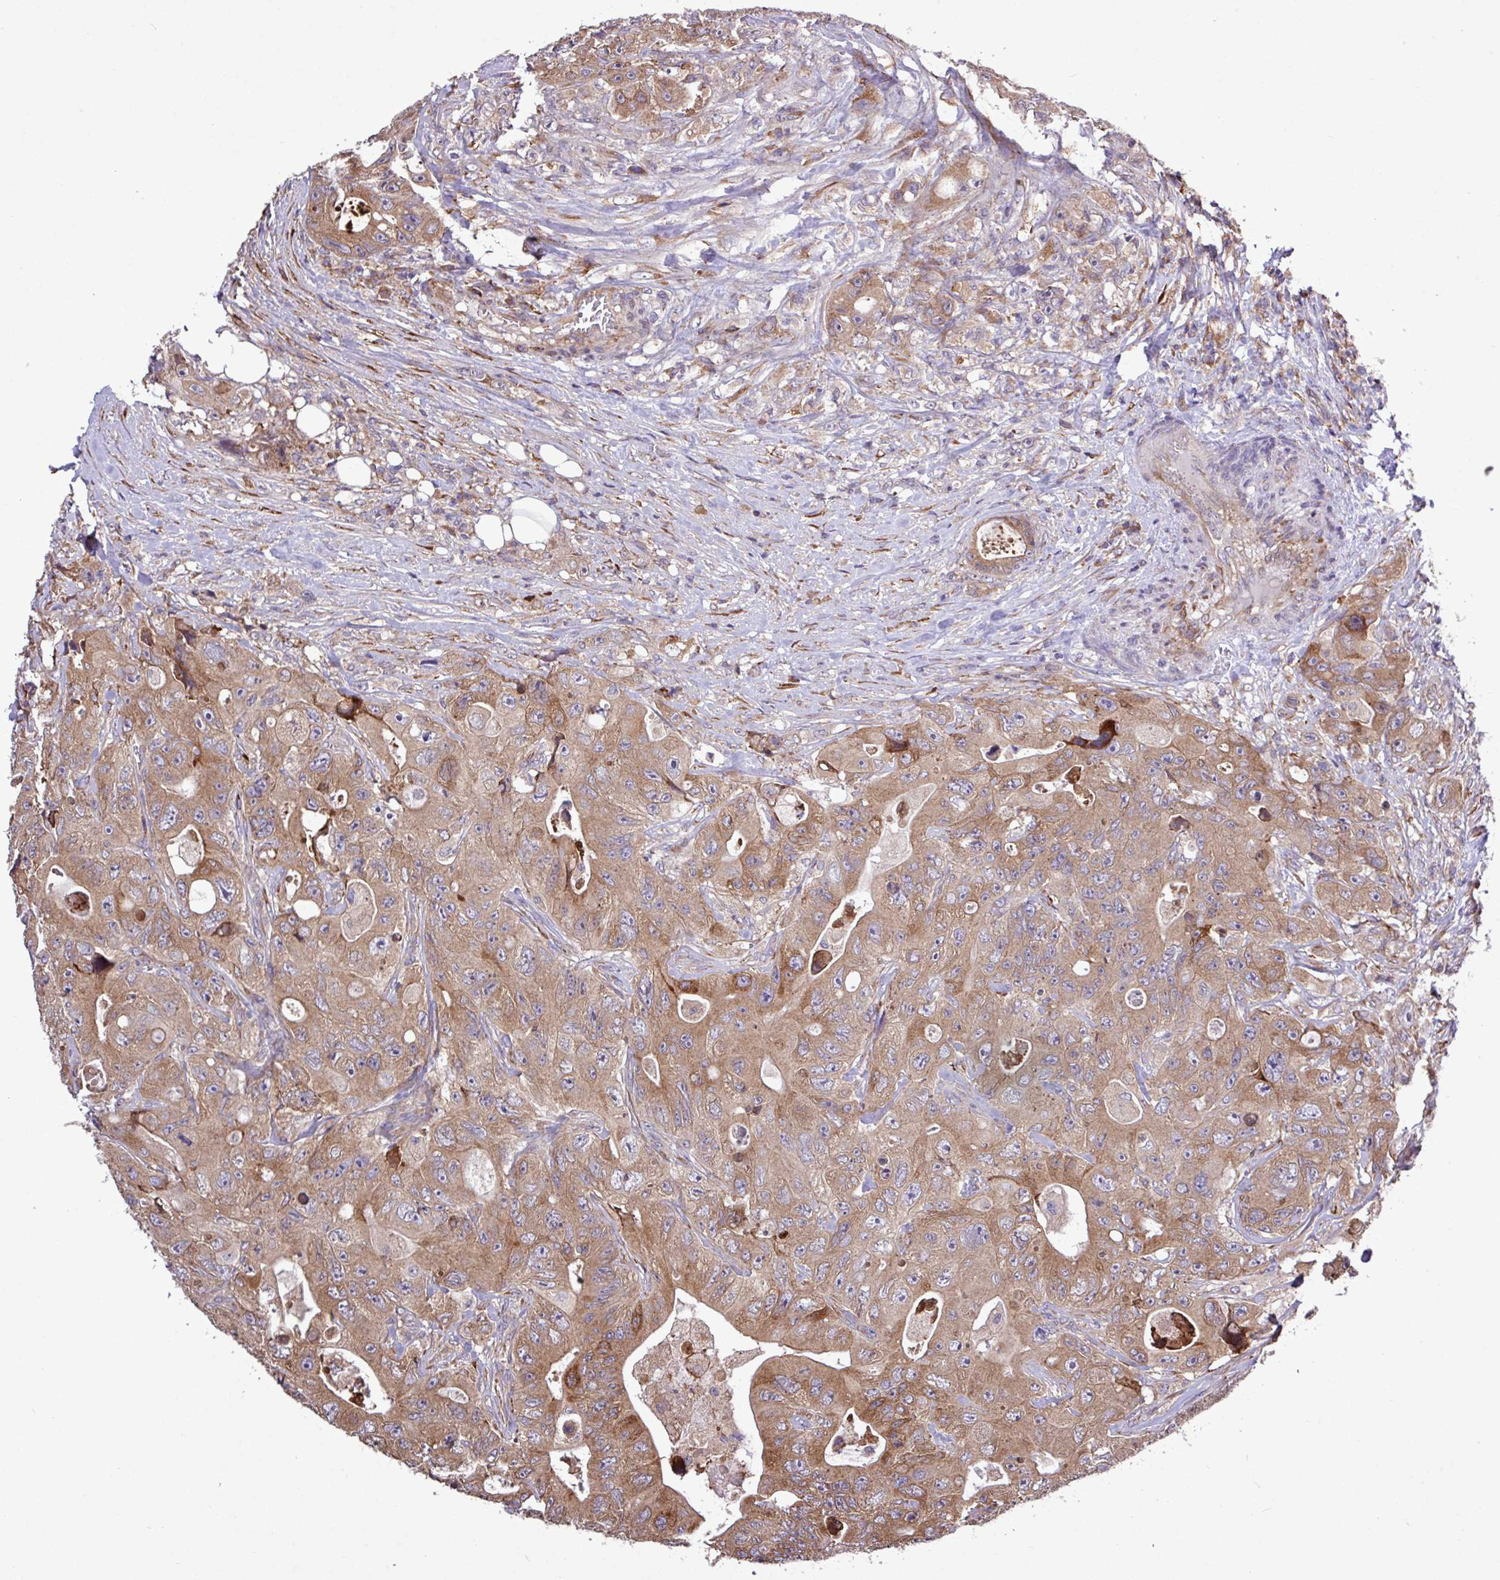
{"staining": {"intensity": "moderate", "quantity": ">75%", "location": "cytoplasmic/membranous"}, "tissue": "colorectal cancer", "cell_type": "Tumor cells", "image_type": "cancer", "snomed": [{"axis": "morphology", "description": "Adenocarcinoma, NOS"}, {"axis": "topography", "description": "Colon"}], "caption": "IHC image of neoplastic tissue: adenocarcinoma (colorectal) stained using immunohistochemistry reveals medium levels of moderate protein expression localized specifically in the cytoplasmic/membranous of tumor cells, appearing as a cytoplasmic/membranous brown color.", "gene": "MEGF6", "patient": {"sex": "female", "age": 46}}